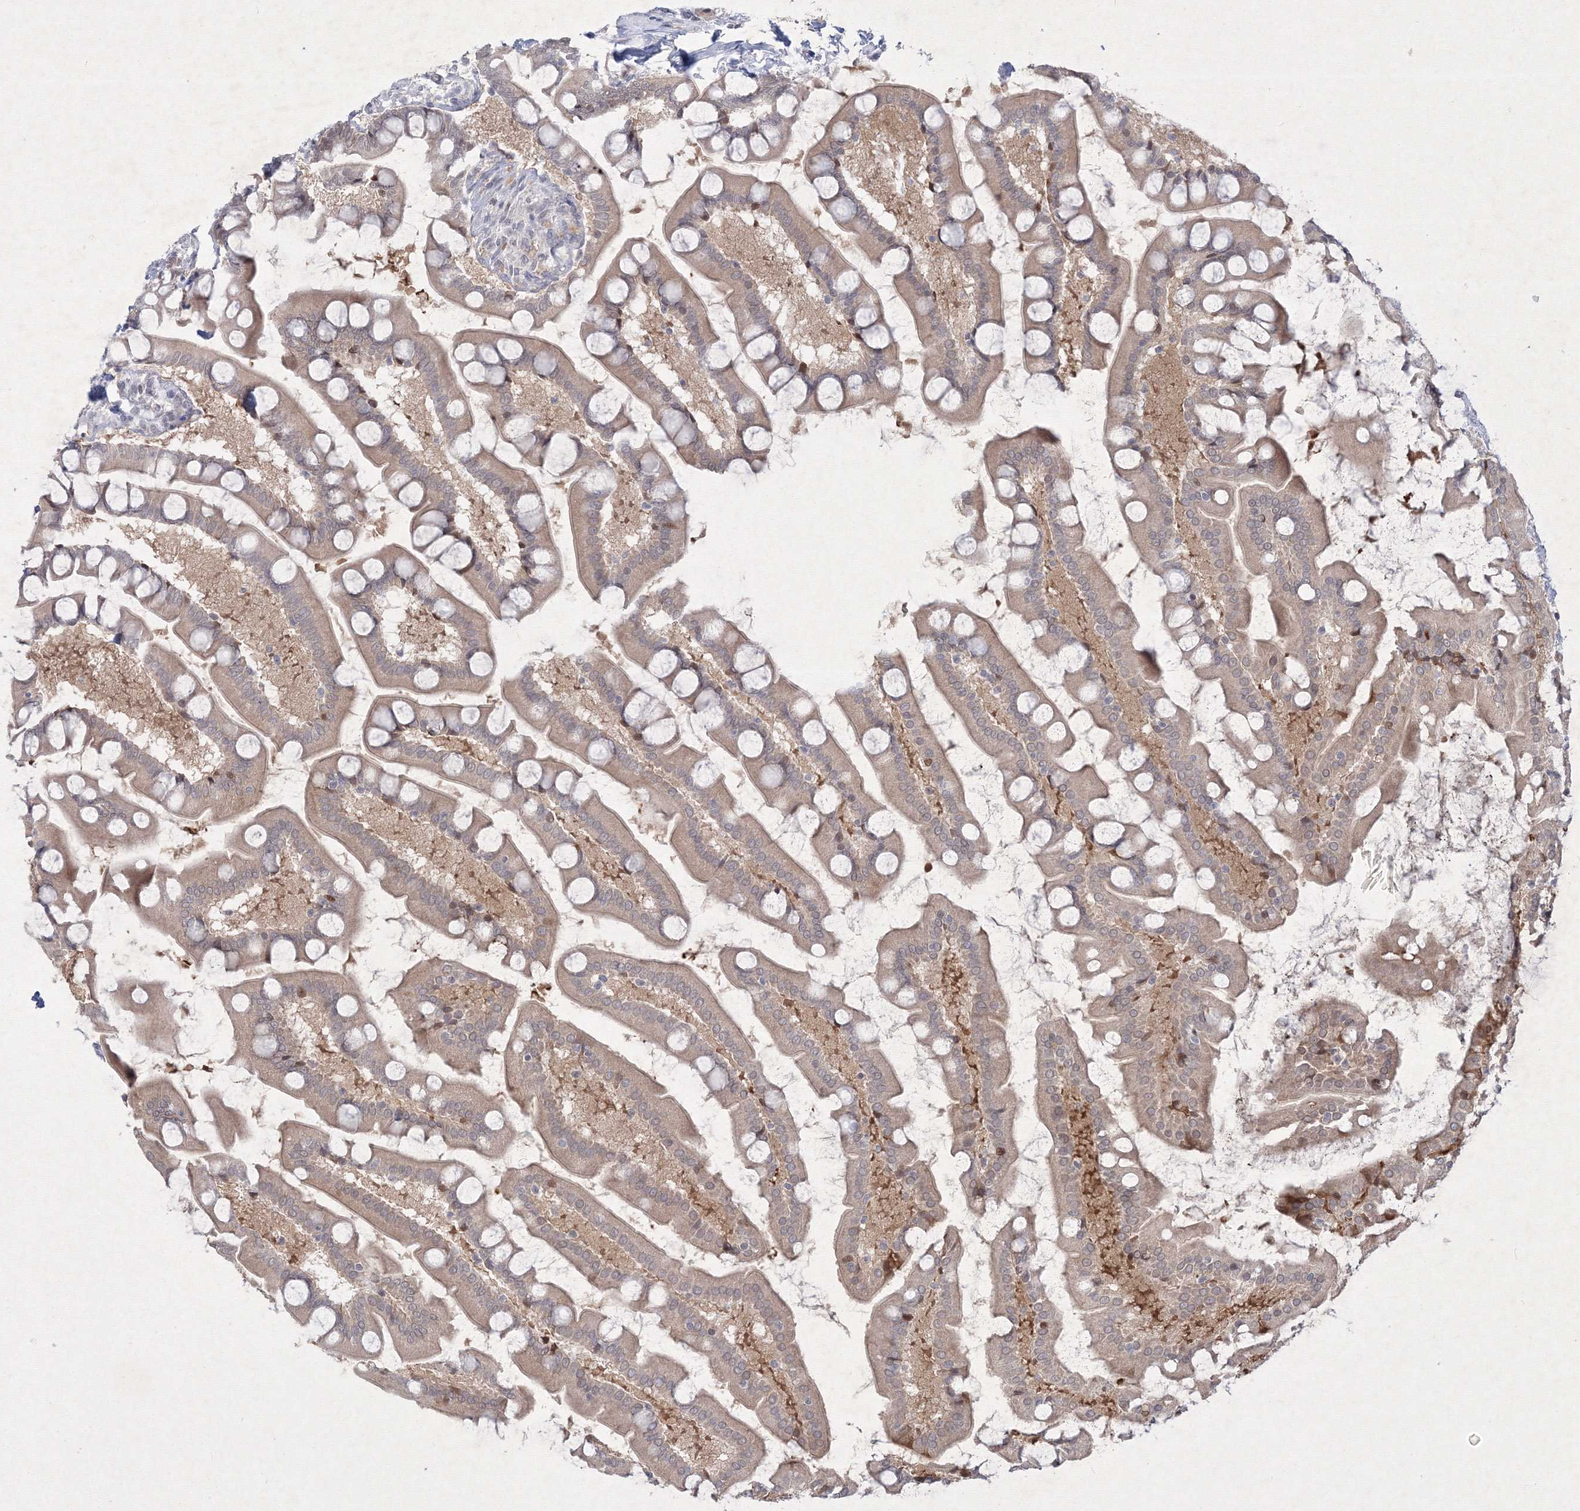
{"staining": {"intensity": "moderate", "quantity": "25%-75%", "location": "cytoplasmic/membranous,nuclear"}, "tissue": "small intestine", "cell_type": "Glandular cells", "image_type": "normal", "snomed": [{"axis": "morphology", "description": "Normal tissue, NOS"}, {"axis": "topography", "description": "Small intestine"}], "caption": "The immunohistochemical stain highlights moderate cytoplasmic/membranous,nuclear positivity in glandular cells of benign small intestine. (DAB IHC with brightfield microscopy, high magnification).", "gene": "NXPE3", "patient": {"sex": "male", "age": 41}}